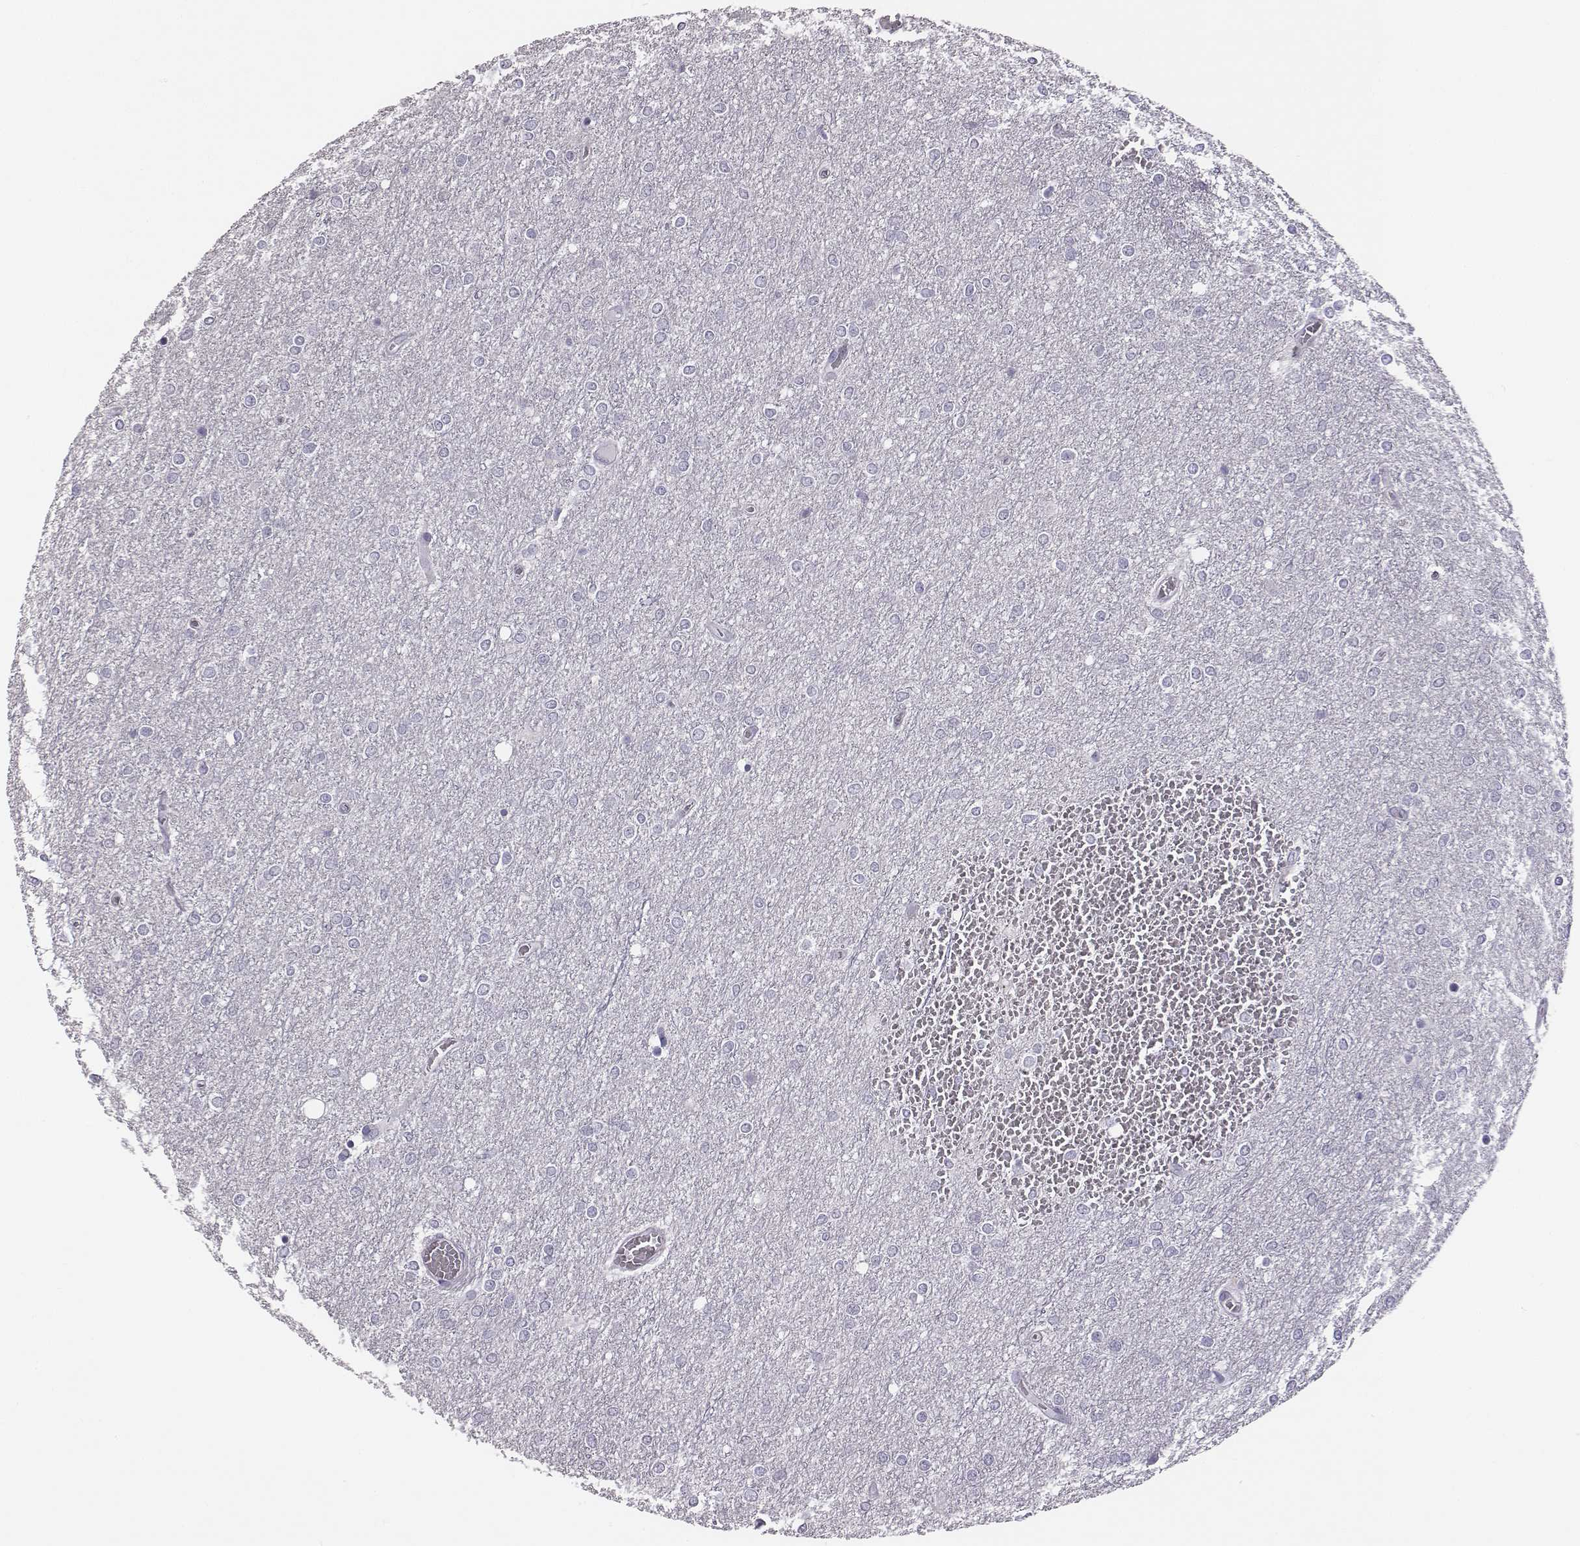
{"staining": {"intensity": "negative", "quantity": "none", "location": "none"}, "tissue": "glioma", "cell_type": "Tumor cells", "image_type": "cancer", "snomed": [{"axis": "morphology", "description": "Glioma, malignant, High grade"}, {"axis": "topography", "description": "Brain"}], "caption": "Tumor cells are negative for brown protein staining in glioma.", "gene": "GUCA1A", "patient": {"sex": "female", "age": 61}}